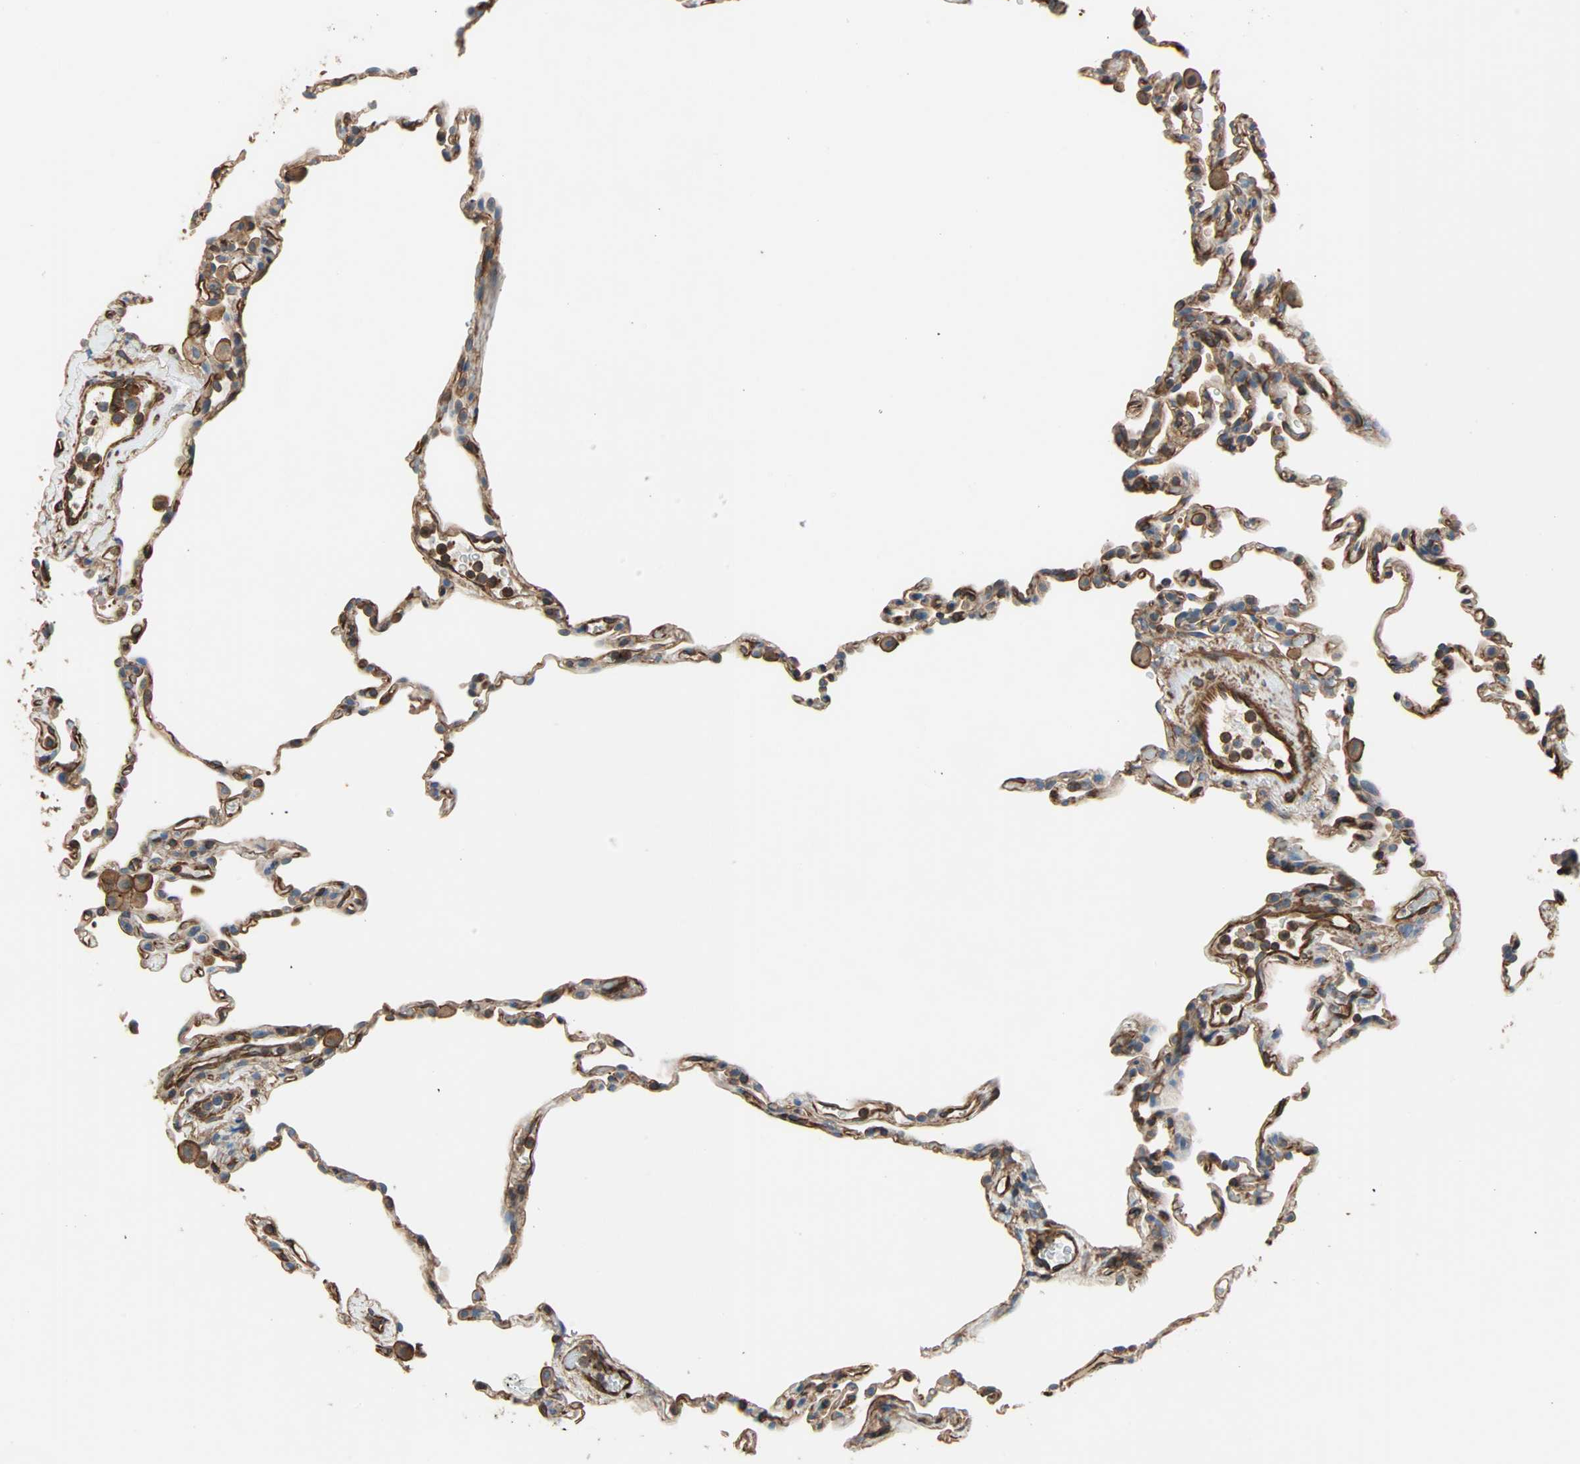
{"staining": {"intensity": "moderate", "quantity": "<25%", "location": "cytoplasmic/membranous"}, "tissue": "lung", "cell_type": "Alveolar cells", "image_type": "normal", "snomed": [{"axis": "morphology", "description": "Normal tissue, NOS"}, {"axis": "topography", "description": "Lung"}], "caption": "A micrograph showing moderate cytoplasmic/membranous positivity in approximately <25% of alveolar cells in unremarkable lung, as visualized by brown immunohistochemical staining.", "gene": "GALNT10", "patient": {"sex": "male", "age": 59}}